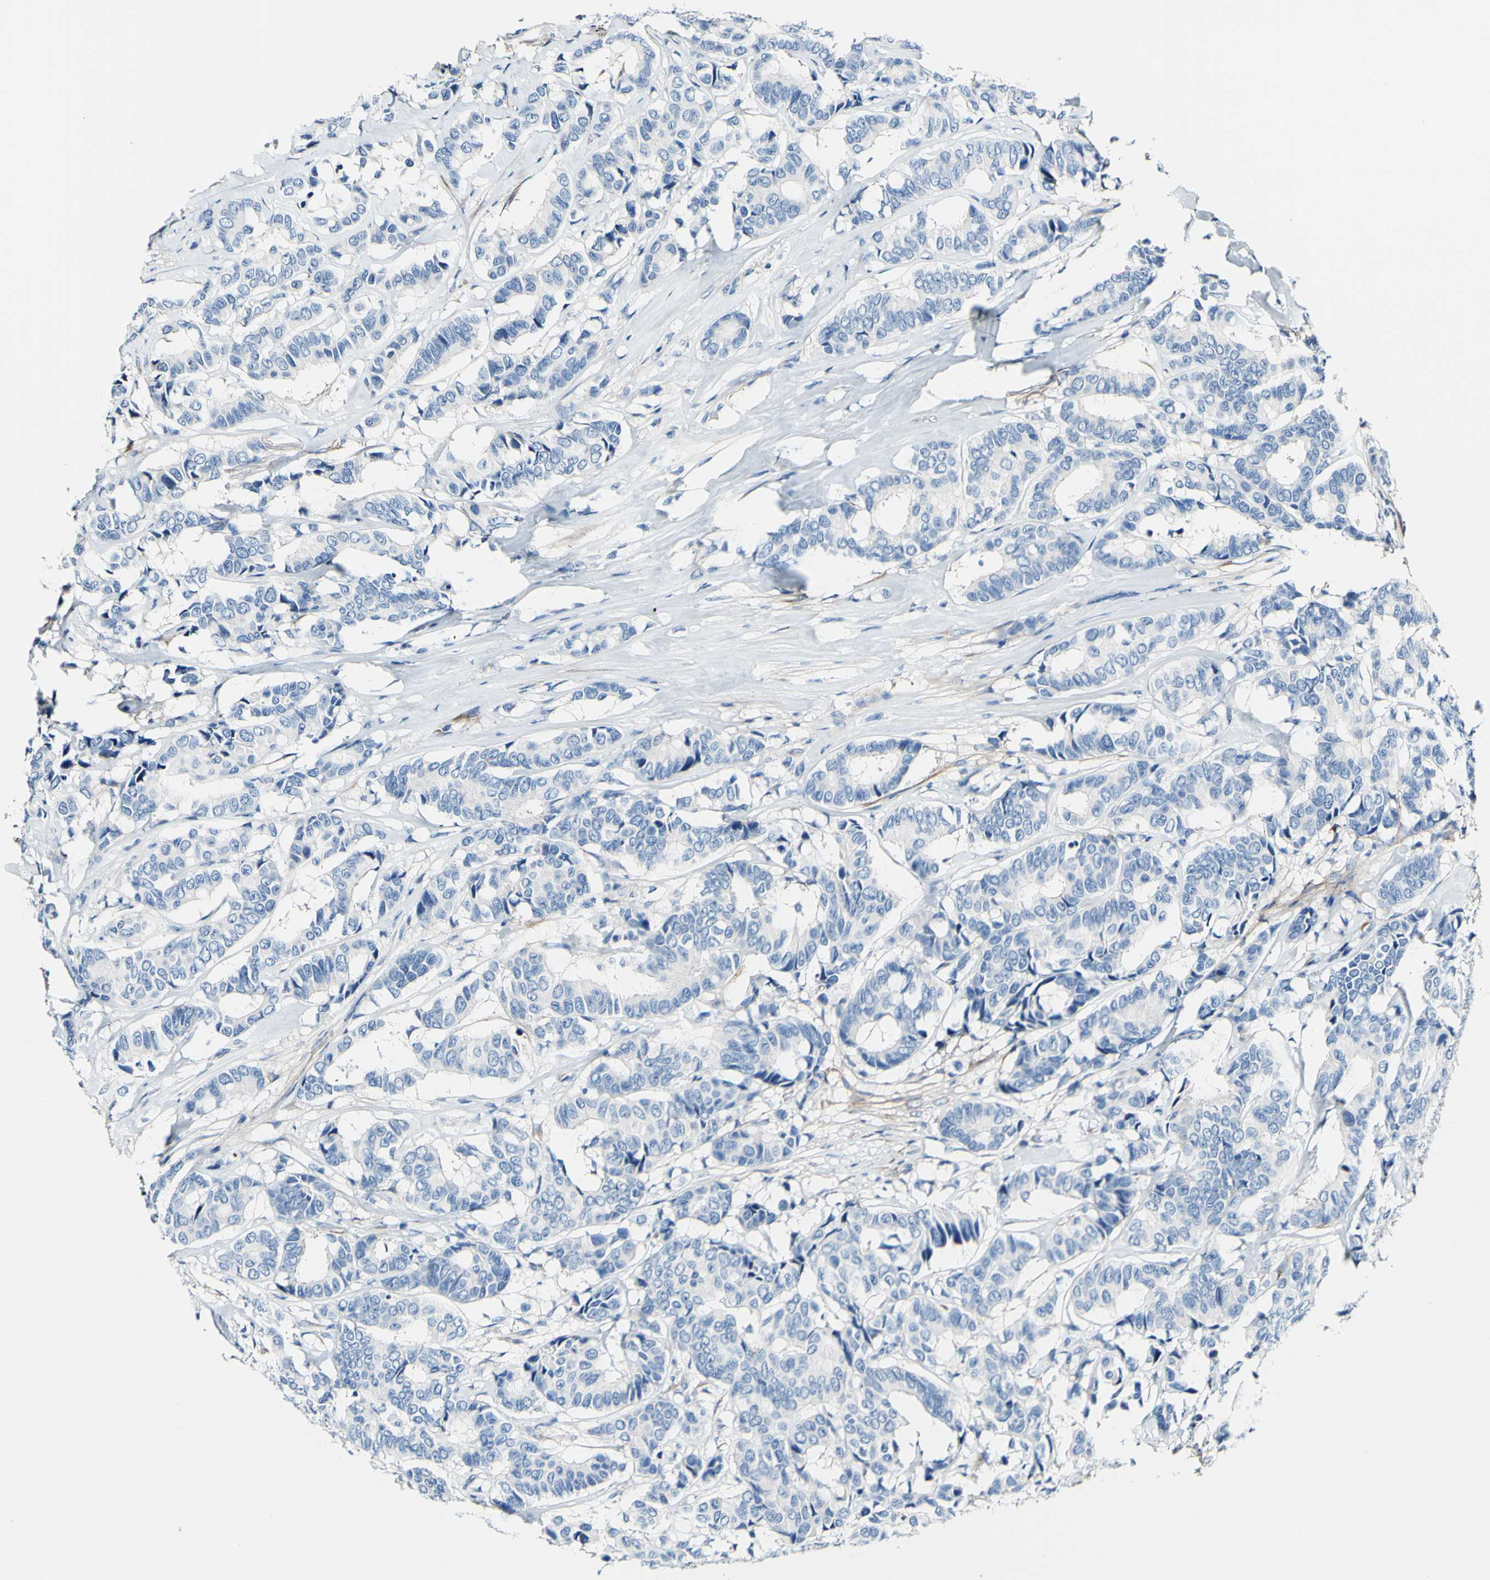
{"staining": {"intensity": "negative", "quantity": "none", "location": "none"}, "tissue": "breast cancer", "cell_type": "Tumor cells", "image_type": "cancer", "snomed": [{"axis": "morphology", "description": "Duct carcinoma"}, {"axis": "topography", "description": "Breast"}], "caption": "Micrograph shows no significant protein positivity in tumor cells of breast invasive ductal carcinoma. (DAB (3,3'-diaminobenzidine) IHC visualized using brightfield microscopy, high magnification).", "gene": "COL6A3", "patient": {"sex": "female", "age": 87}}